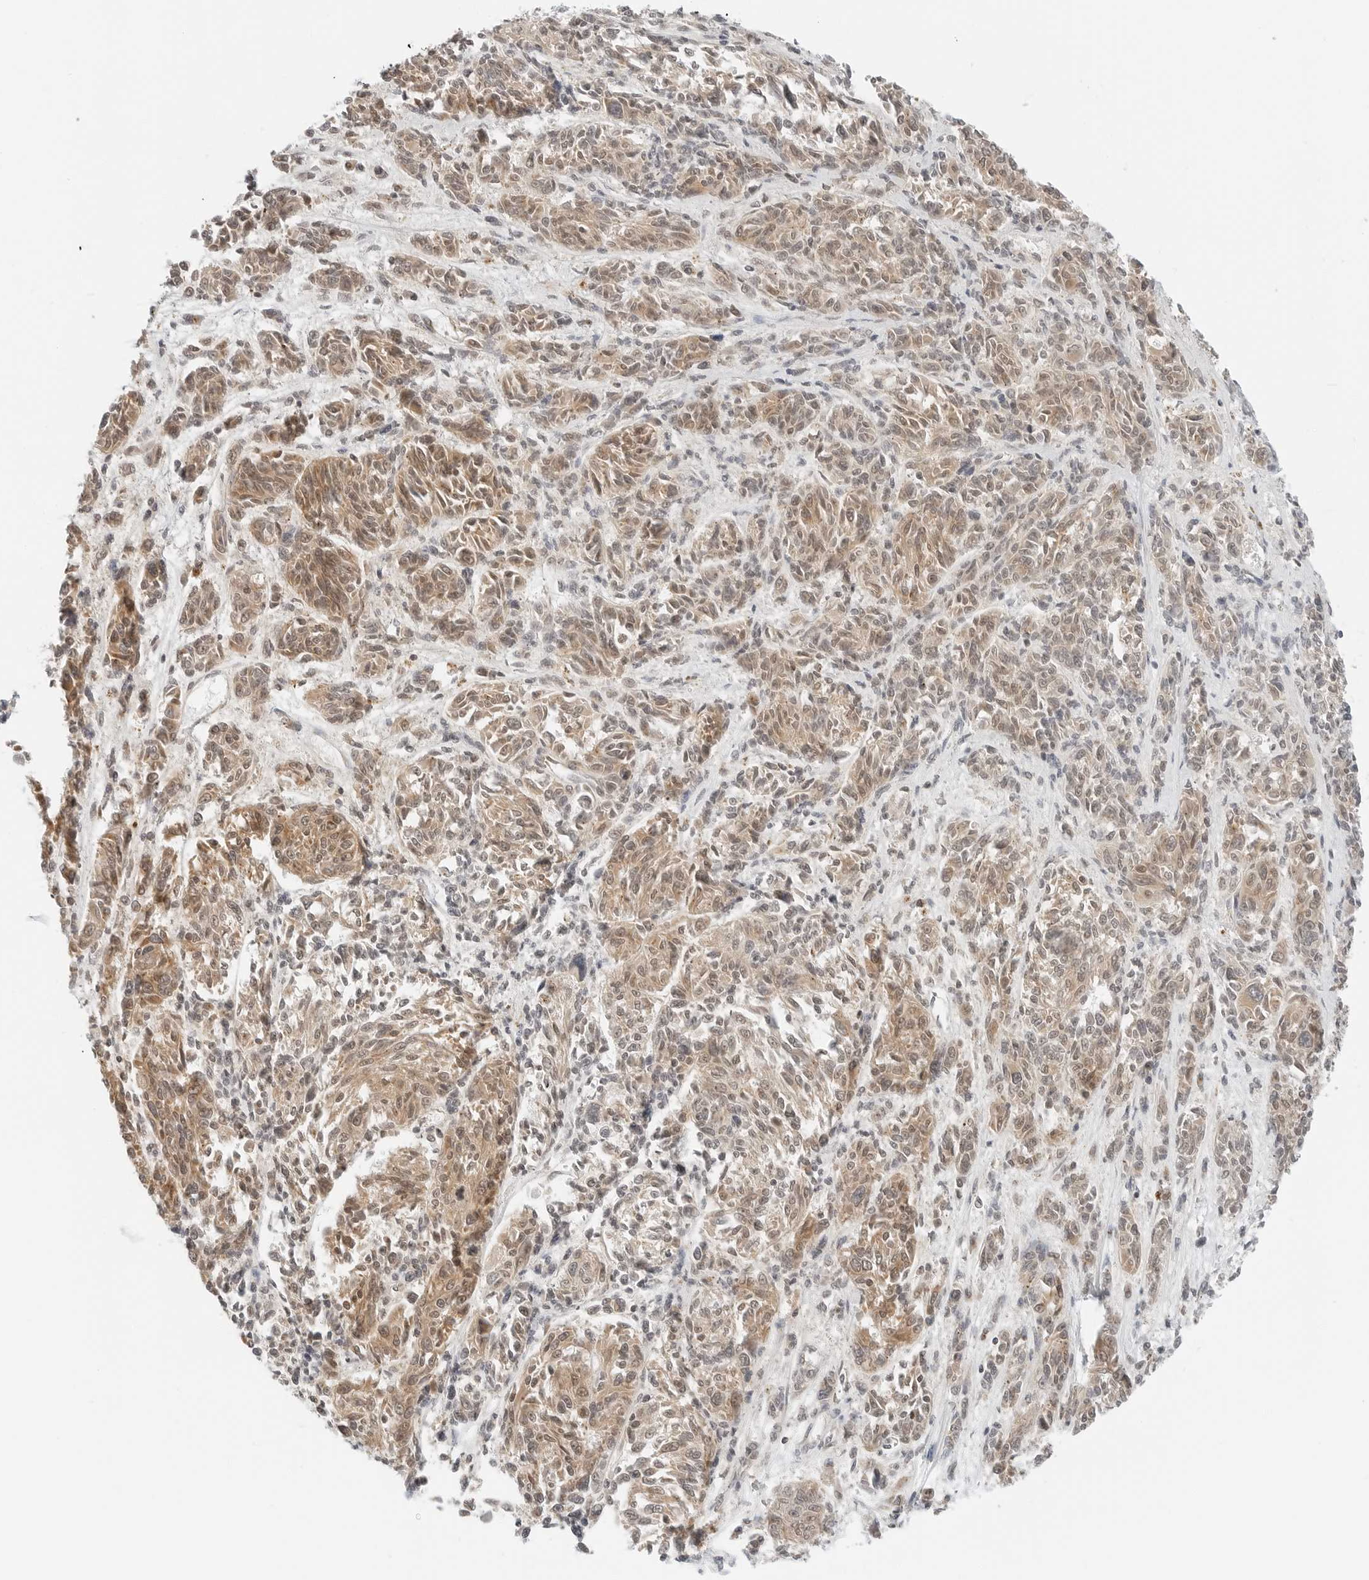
{"staining": {"intensity": "weak", "quantity": ">75%", "location": "cytoplasmic/membranous,nuclear"}, "tissue": "melanoma", "cell_type": "Tumor cells", "image_type": "cancer", "snomed": [{"axis": "morphology", "description": "Malignant melanoma, NOS"}, {"axis": "topography", "description": "Skin"}], "caption": "An immunohistochemistry micrograph of neoplastic tissue is shown. Protein staining in brown labels weak cytoplasmic/membranous and nuclear positivity in malignant melanoma within tumor cells. The staining is performed using DAB brown chromogen to label protein expression. The nuclei are counter-stained blue using hematoxylin.", "gene": "IQCC", "patient": {"sex": "male", "age": 53}}